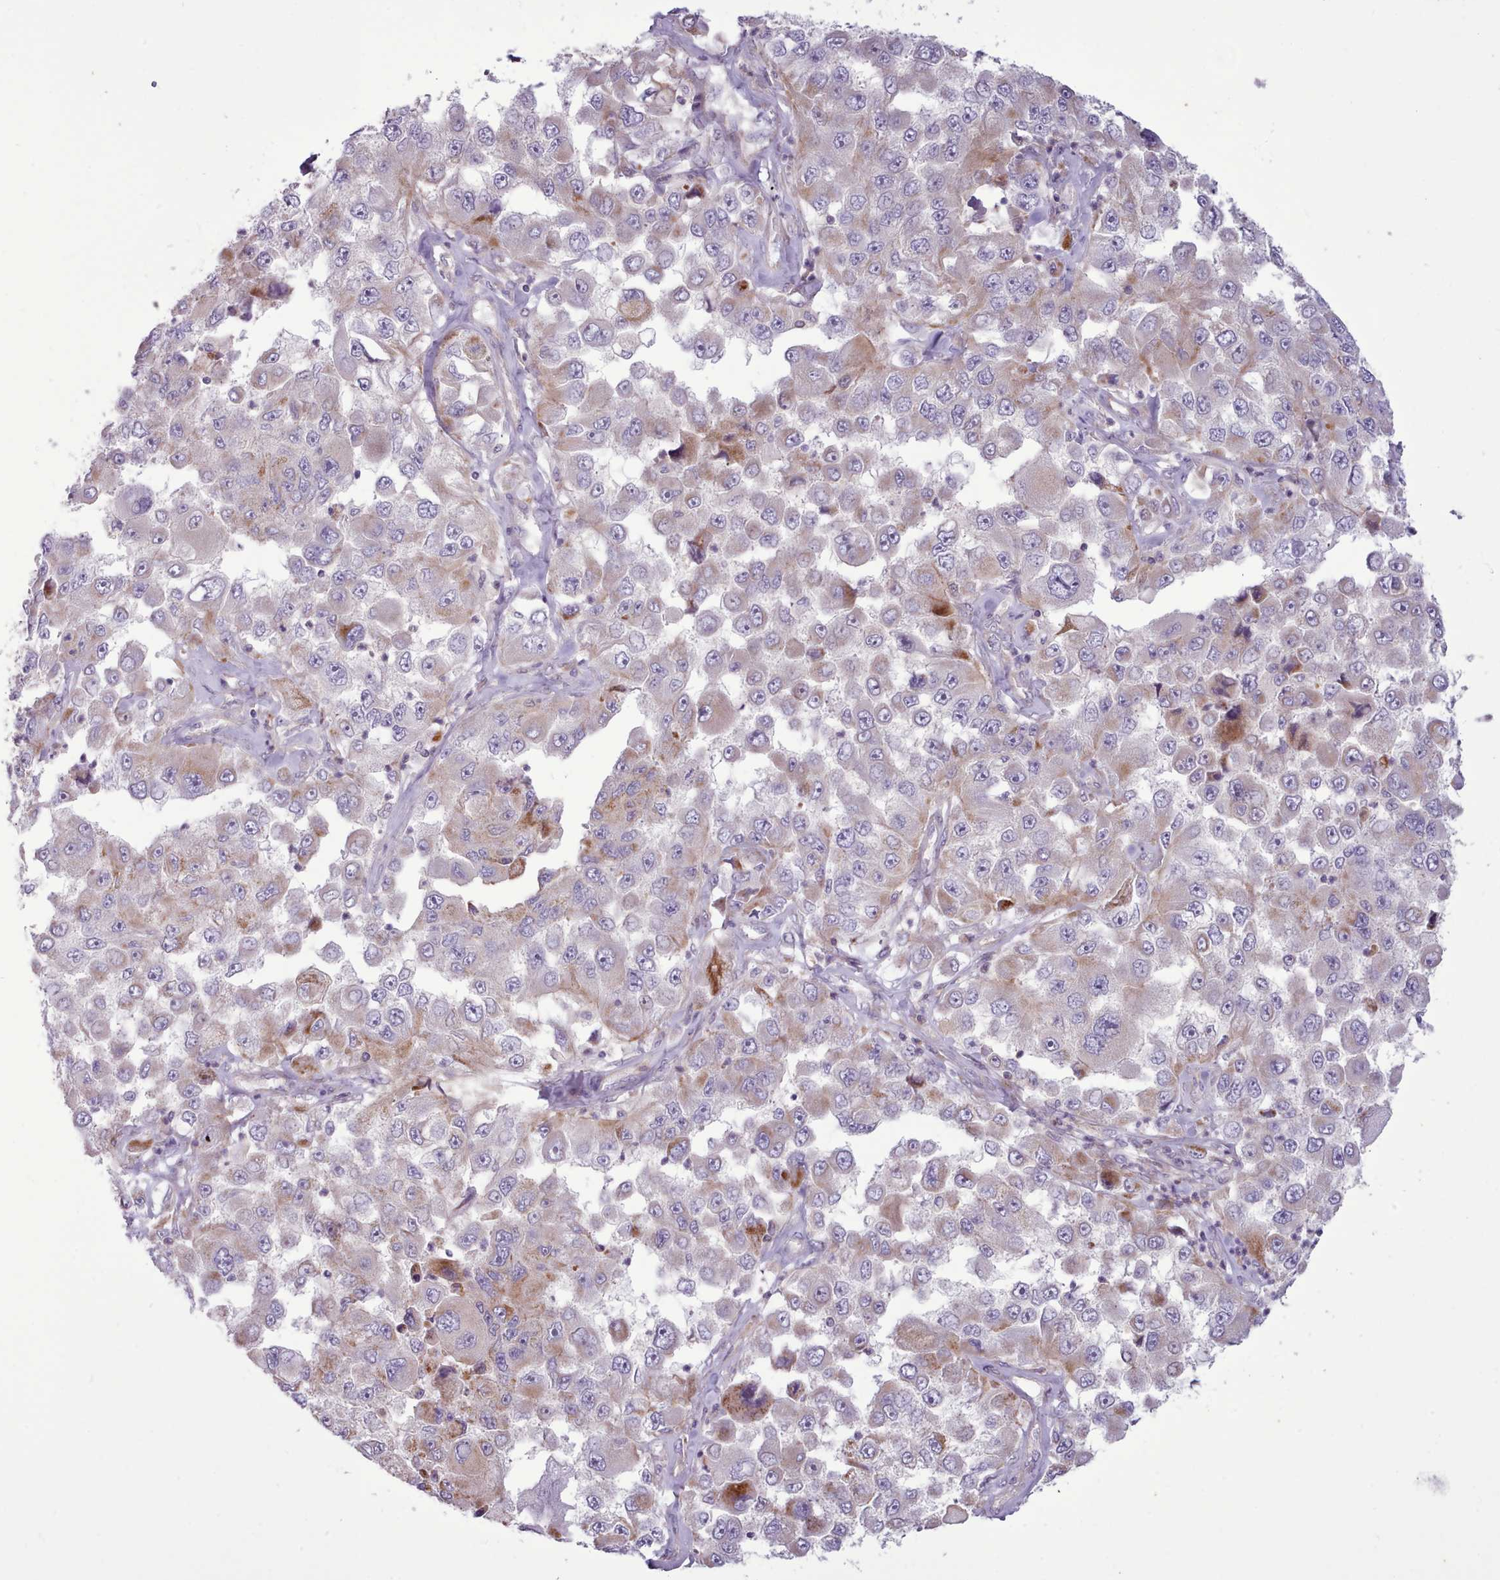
{"staining": {"intensity": "moderate", "quantity": "<25%", "location": "cytoplasmic/membranous"}, "tissue": "melanoma", "cell_type": "Tumor cells", "image_type": "cancer", "snomed": [{"axis": "morphology", "description": "Malignant melanoma, Metastatic site"}, {"axis": "topography", "description": "Lymph node"}], "caption": "IHC micrograph of neoplastic tissue: malignant melanoma (metastatic site) stained using immunohistochemistry reveals low levels of moderate protein expression localized specifically in the cytoplasmic/membranous of tumor cells, appearing as a cytoplasmic/membranous brown color.", "gene": "TENT4B", "patient": {"sex": "male", "age": 62}}